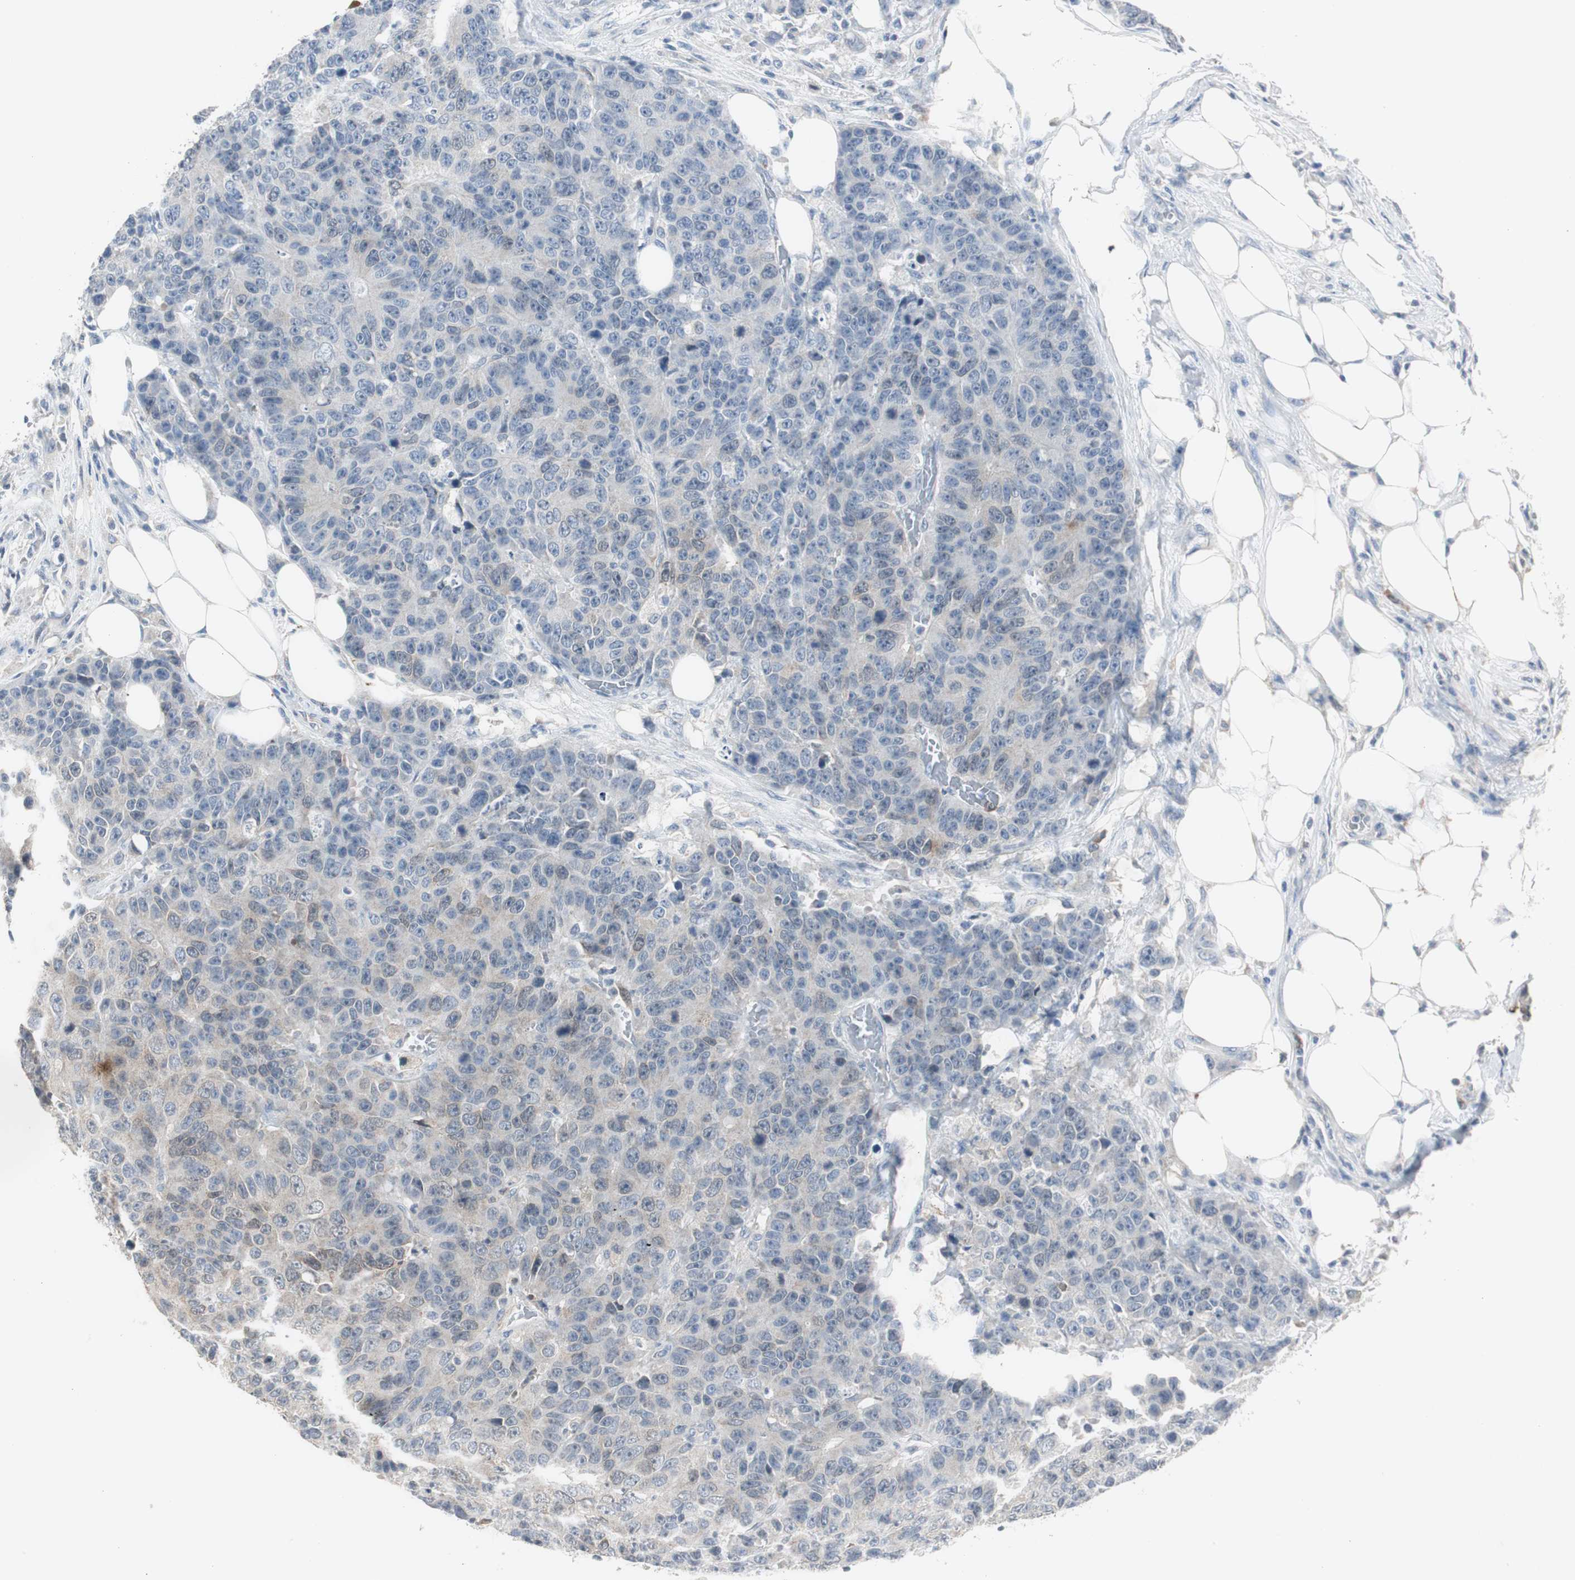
{"staining": {"intensity": "negative", "quantity": "none", "location": "none"}, "tissue": "colorectal cancer", "cell_type": "Tumor cells", "image_type": "cancer", "snomed": [{"axis": "morphology", "description": "Adenocarcinoma, NOS"}, {"axis": "topography", "description": "Colon"}], "caption": "High power microscopy image of an IHC histopathology image of adenocarcinoma (colorectal), revealing no significant expression in tumor cells.", "gene": "TK1", "patient": {"sex": "female", "age": 86}}